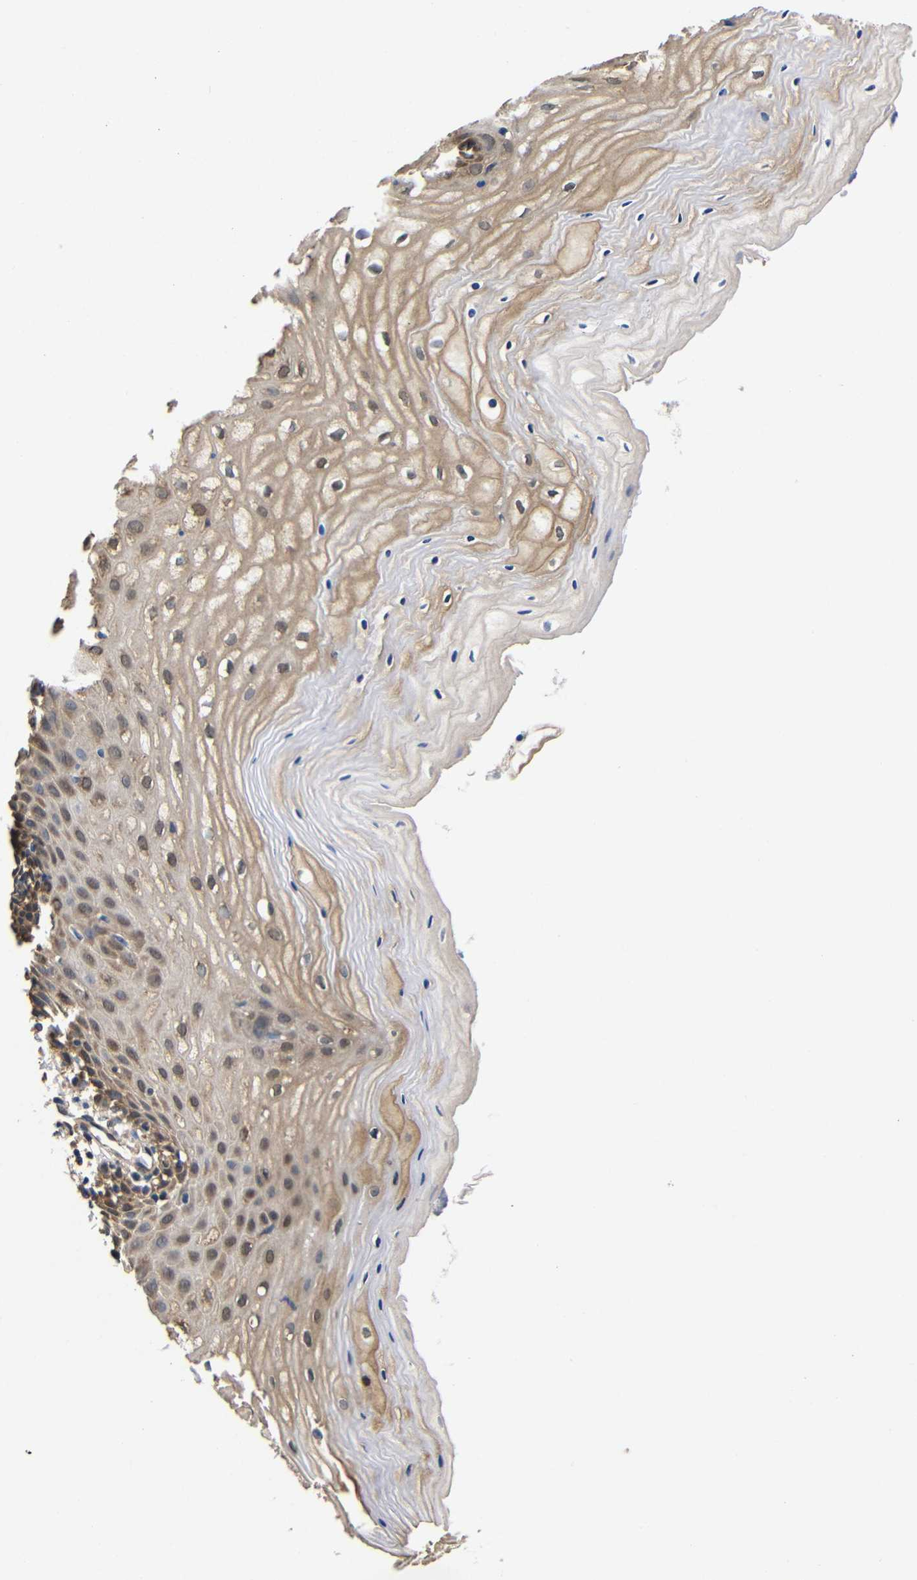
{"staining": {"intensity": "moderate", "quantity": ">75%", "location": "cytoplasmic/membranous"}, "tissue": "cervix", "cell_type": "Glandular cells", "image_type": "normal", "snomed": [{"axis": "morphology", "description": "Normal tissue, NOS"}, {"axis": "topography", "description": "Cervix"}], "caption": "Immunohistochemistry (IHC) (DAB (3,3'-diaminobenzidine)) staining of normal human cervix exhibits moderate cytoplasmic/membranous protein positivity in about >75% of glandular cells.", "gene": "LRRCC1", "patient": {"sex": "female", "age": 55}}